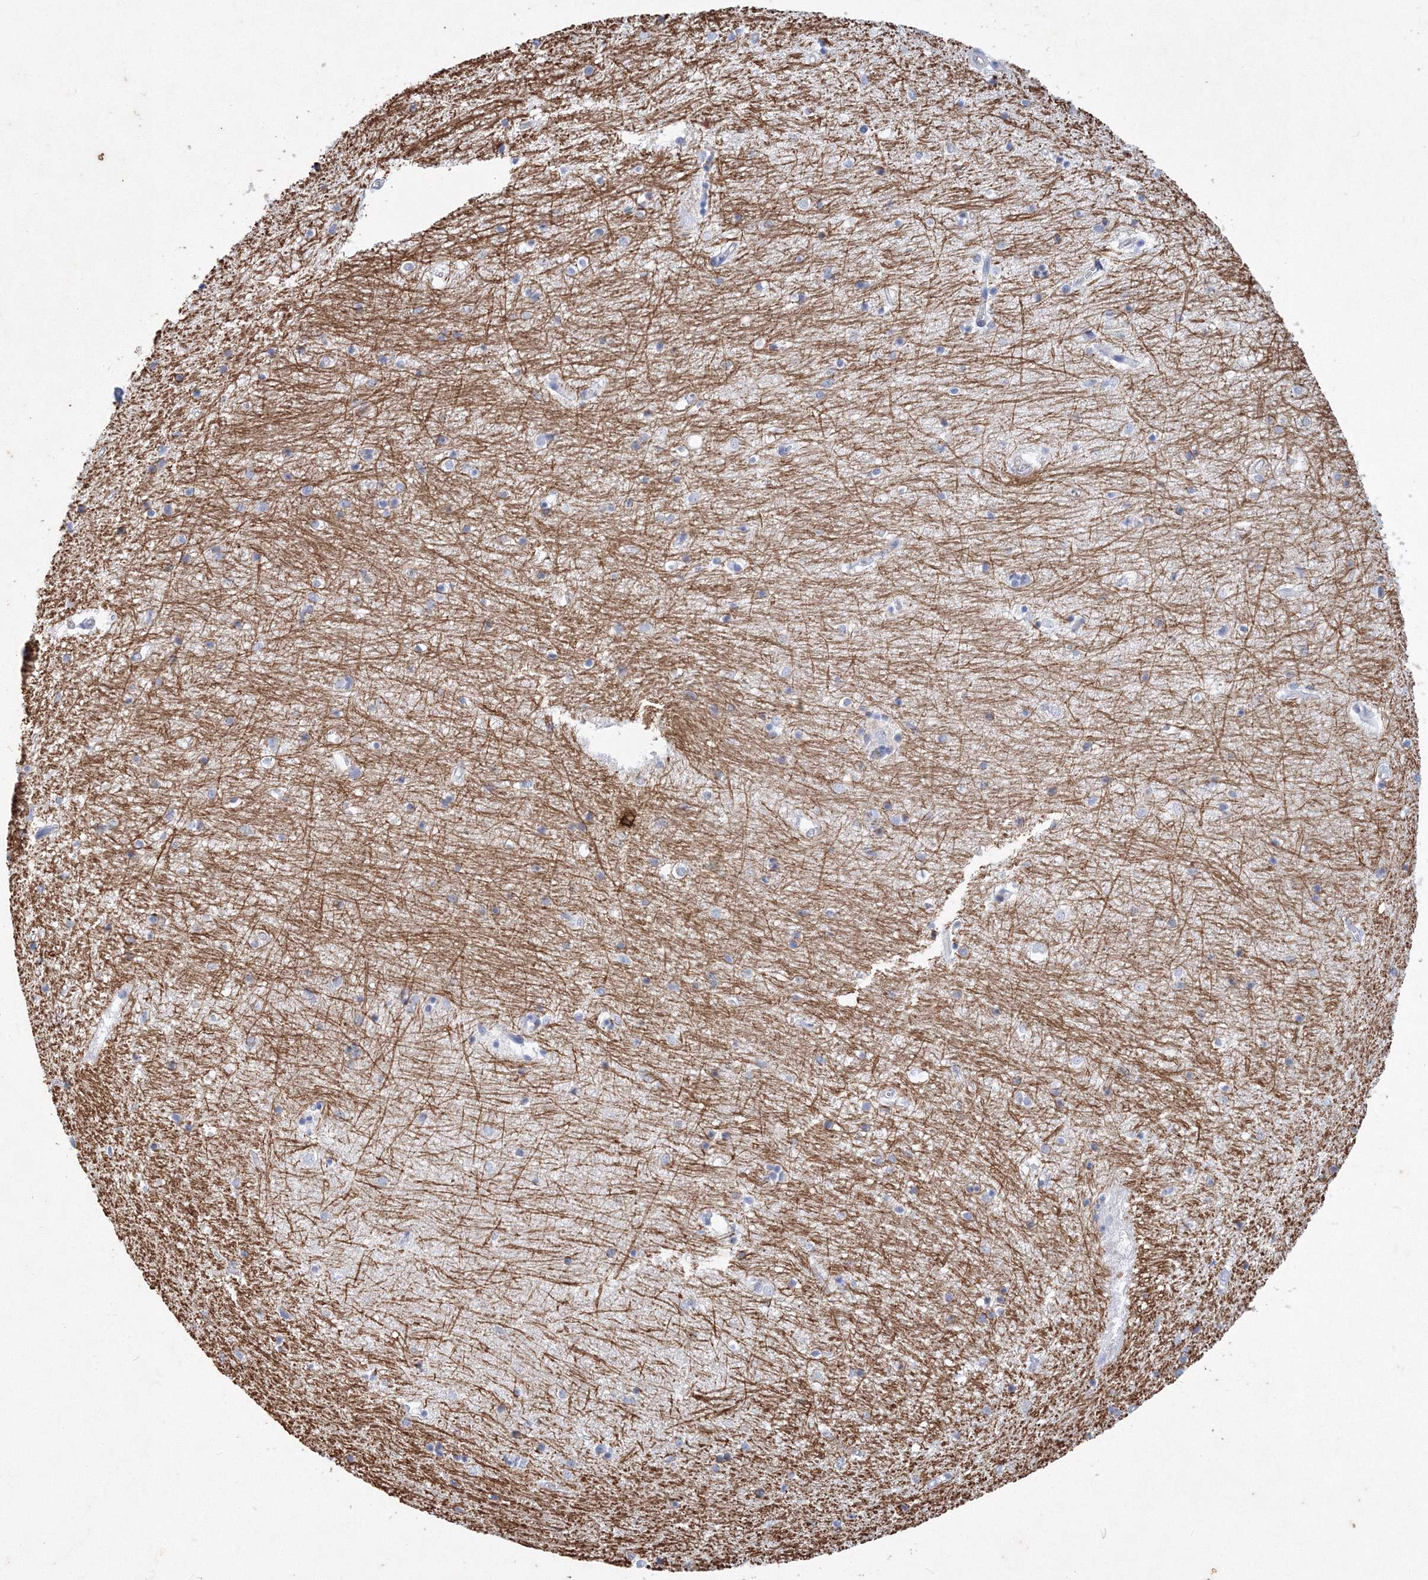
{"staining": {"intensity": "negative", "quantity": "none", "location": "none"}, "tissue": "hippocampus", "cell_type": "Glial cells", "image_type": "normal", "snomed": [{"axis": "morphology", "description": "Normal tissue, NOS"}, {"axis": "topography", "description": "Hippocampus"}], "caption": "Immunohistochemical staining of unremarkable hippocampus shows no significant staining in glial cells.", "gene": "TANC1", "patient": {"sex": "female", "age": 64}}